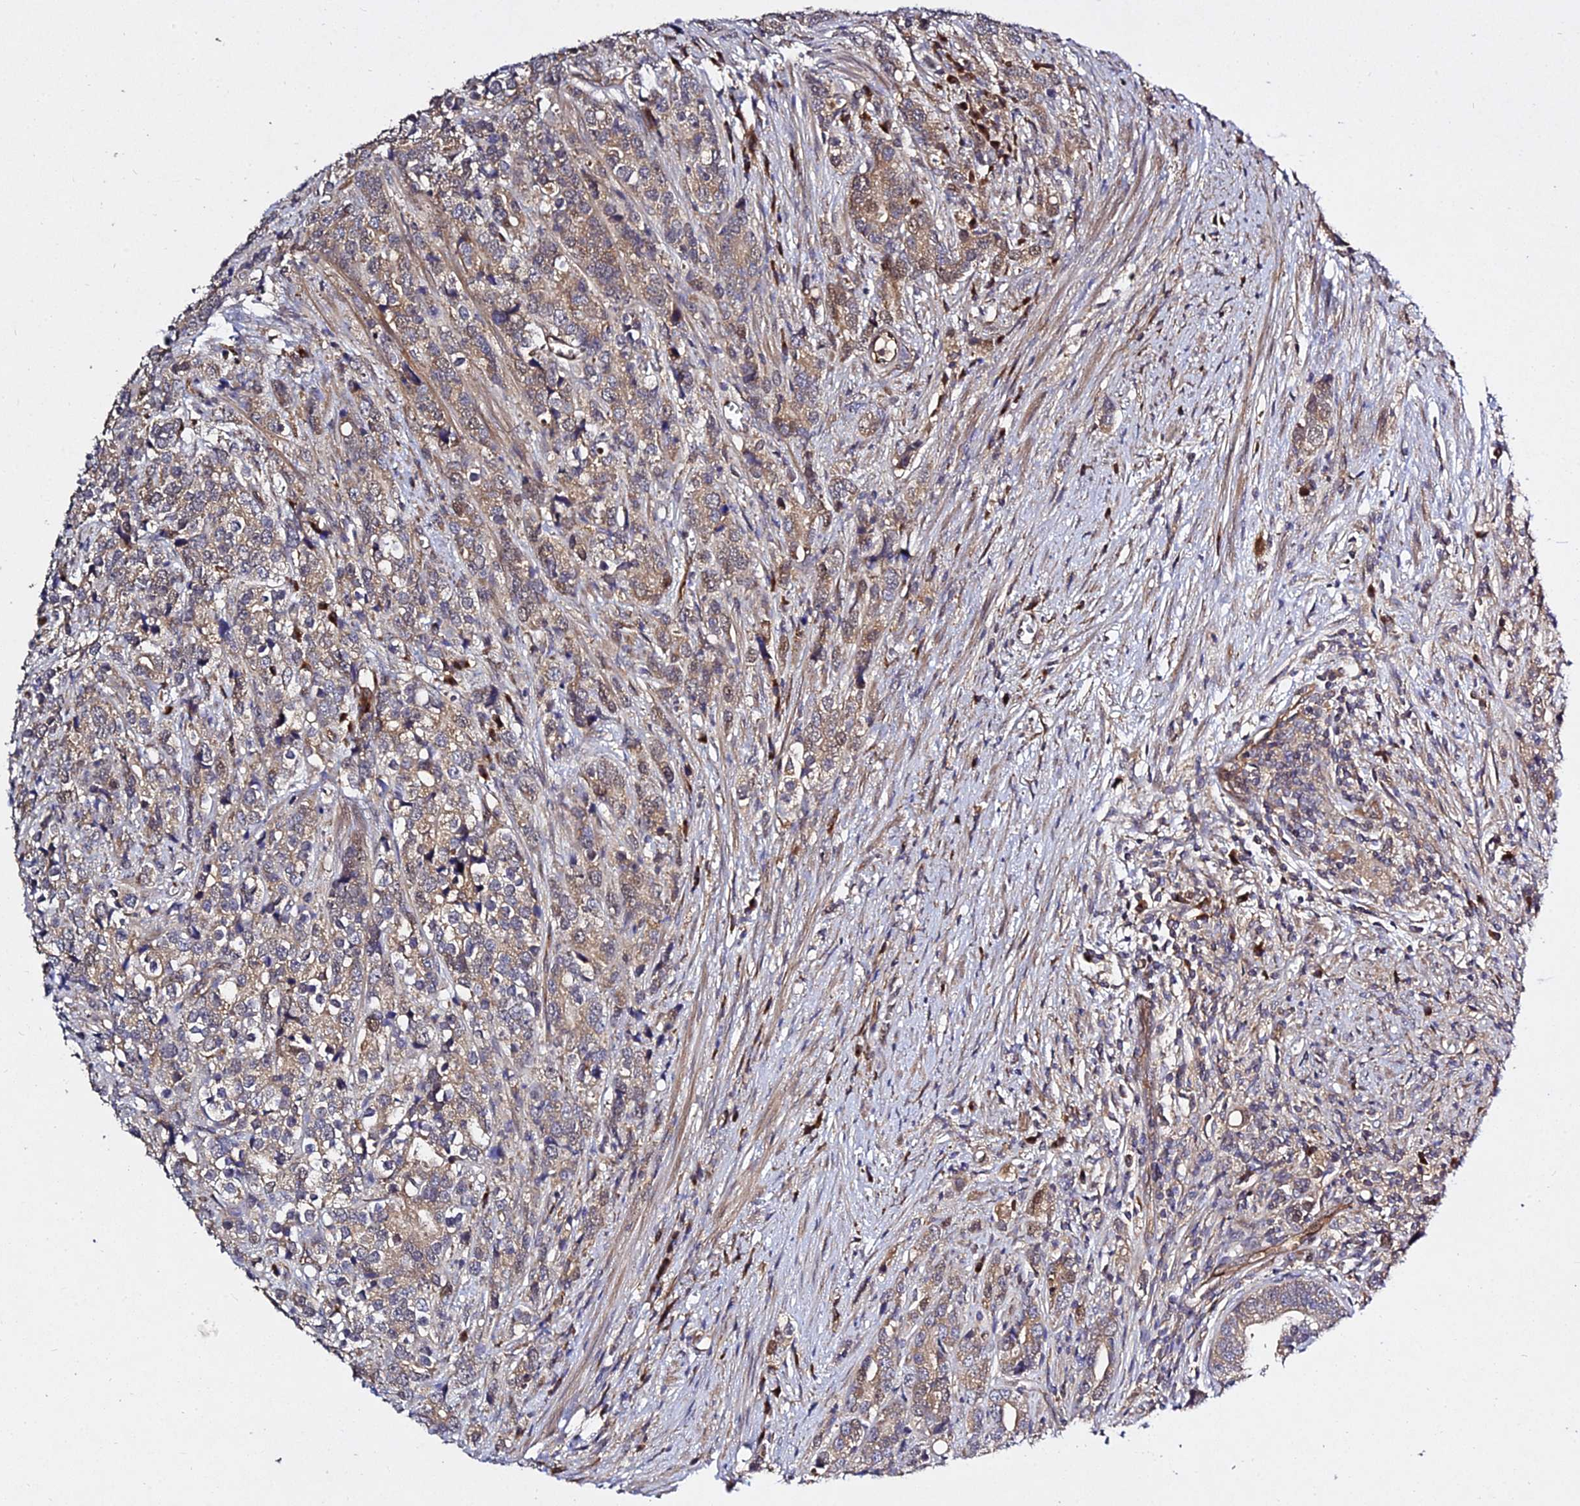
{"staining": {"intensity": "moderate", "quantity": "25%-75%", "location": "cytoplasmic/membranous"}, "tissue": "prostate cancer", "cell_type": "Tumor cells", "image_type": "cancer", "snomed": [{"axis": "morphology", "description": "Adenocarcinoma, High grade"}, {"axis": "topography", "description": "Prostate"}], "caption": "Human prostate high-grade adenocarcinoma stained with a protein marker exhibits moderate staining in tumor cells.", "gene": "GRTP1", "patient": {"sex": "male", "age": 71}}